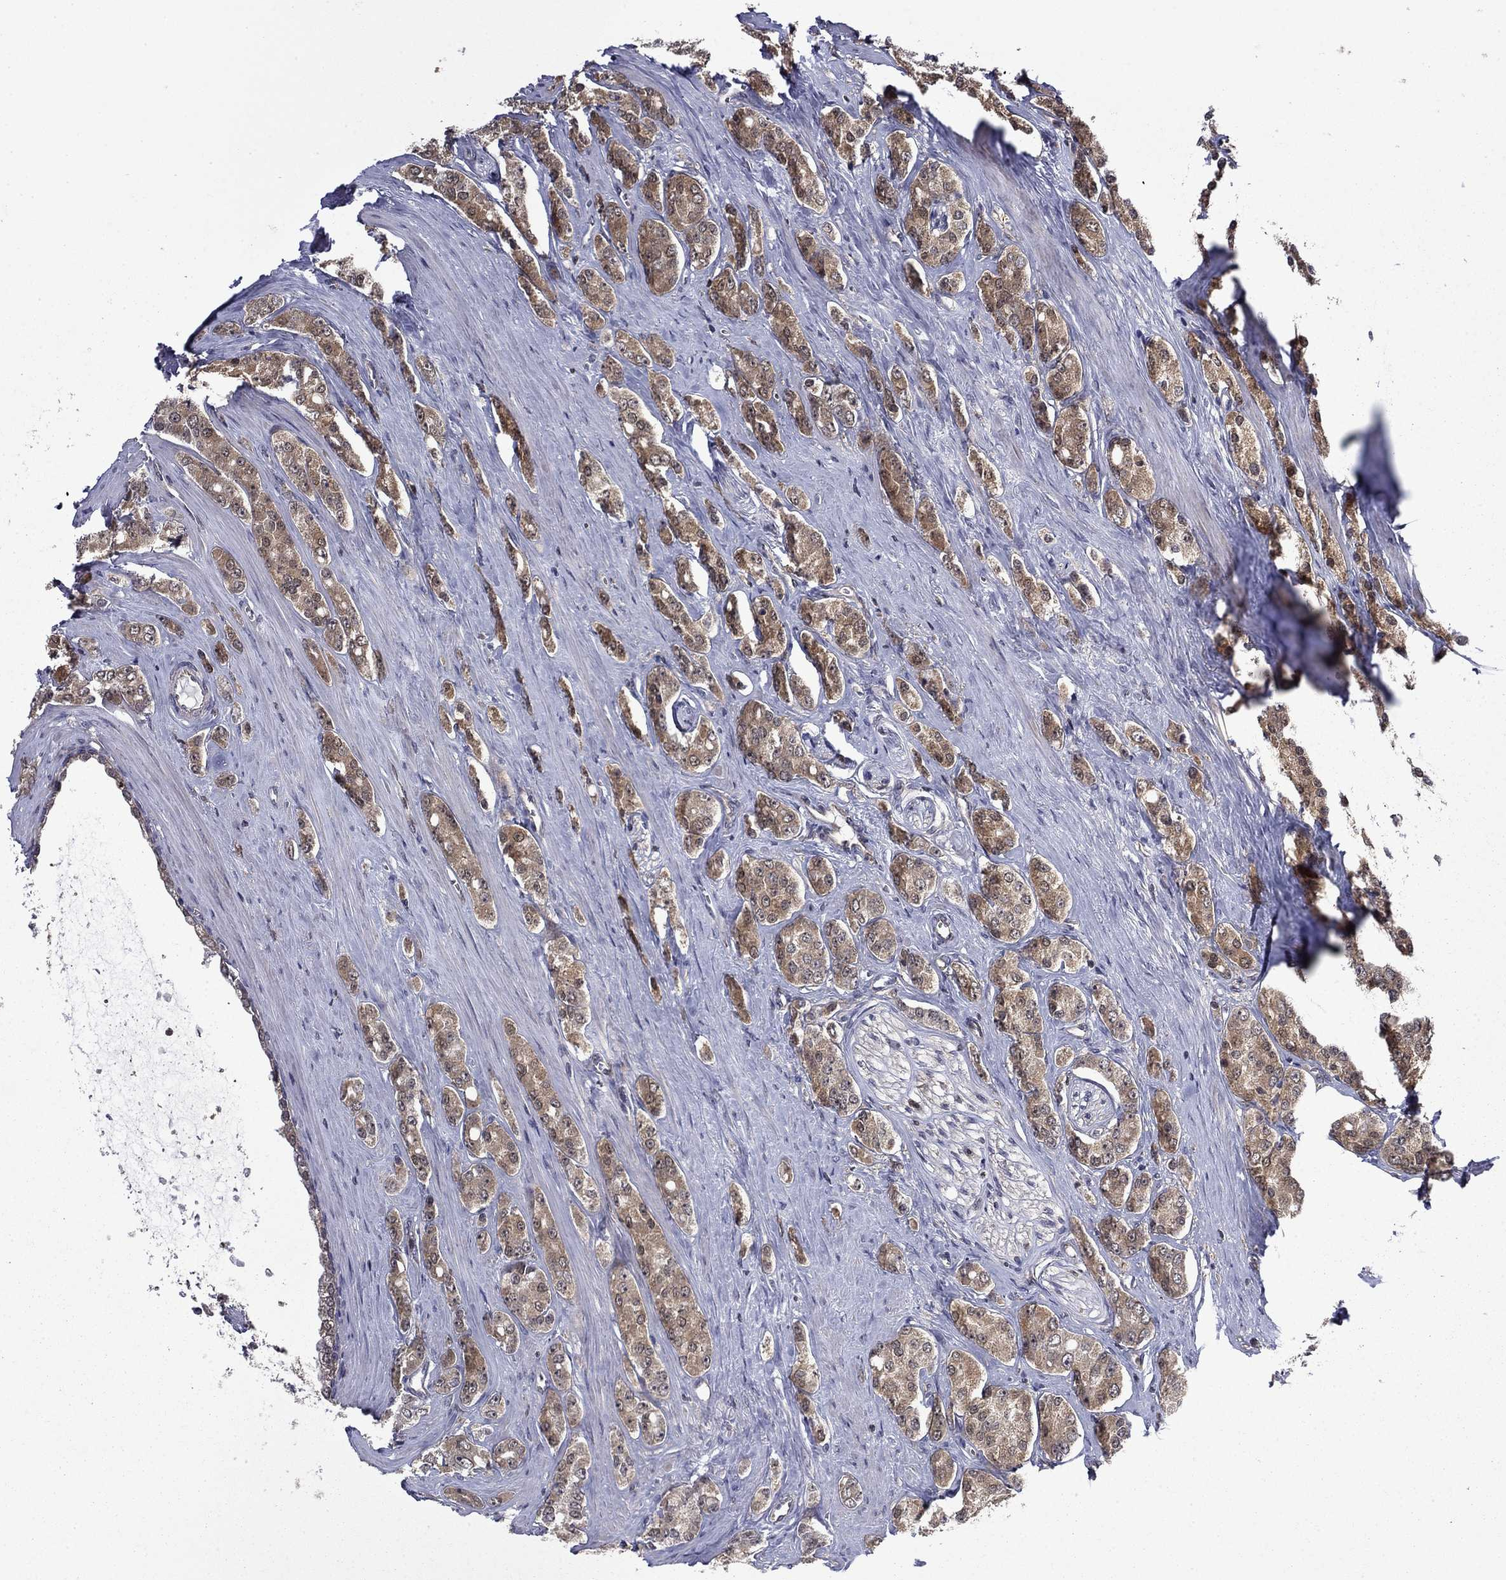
{"staining": {"intensity": "moderate", "quantity": ">75%", "location": "cytoplasmic/membranous"}, "tissue": "prostate cancer", "cell_type": "Tumor cells", "image_type": "cancer", "snomed": [{"axis": "morphology", "description": "Adenocarcinoma, NOS"}, {"axis": "topography", "description": "Prostate"}], "caption": "IHC image of neoplastic tissue: prostate cancer (adenocarcinoma) stained using immunohistochemistry (IHC) shows medium levels of moderate protein expression localized specifically in the cytoplasmic/membranous of tumor cells, appearing as a cytoplasmic/membranous brown color.", "gene": "TPMT", "patient": {"sex": "male", "age": 67}}